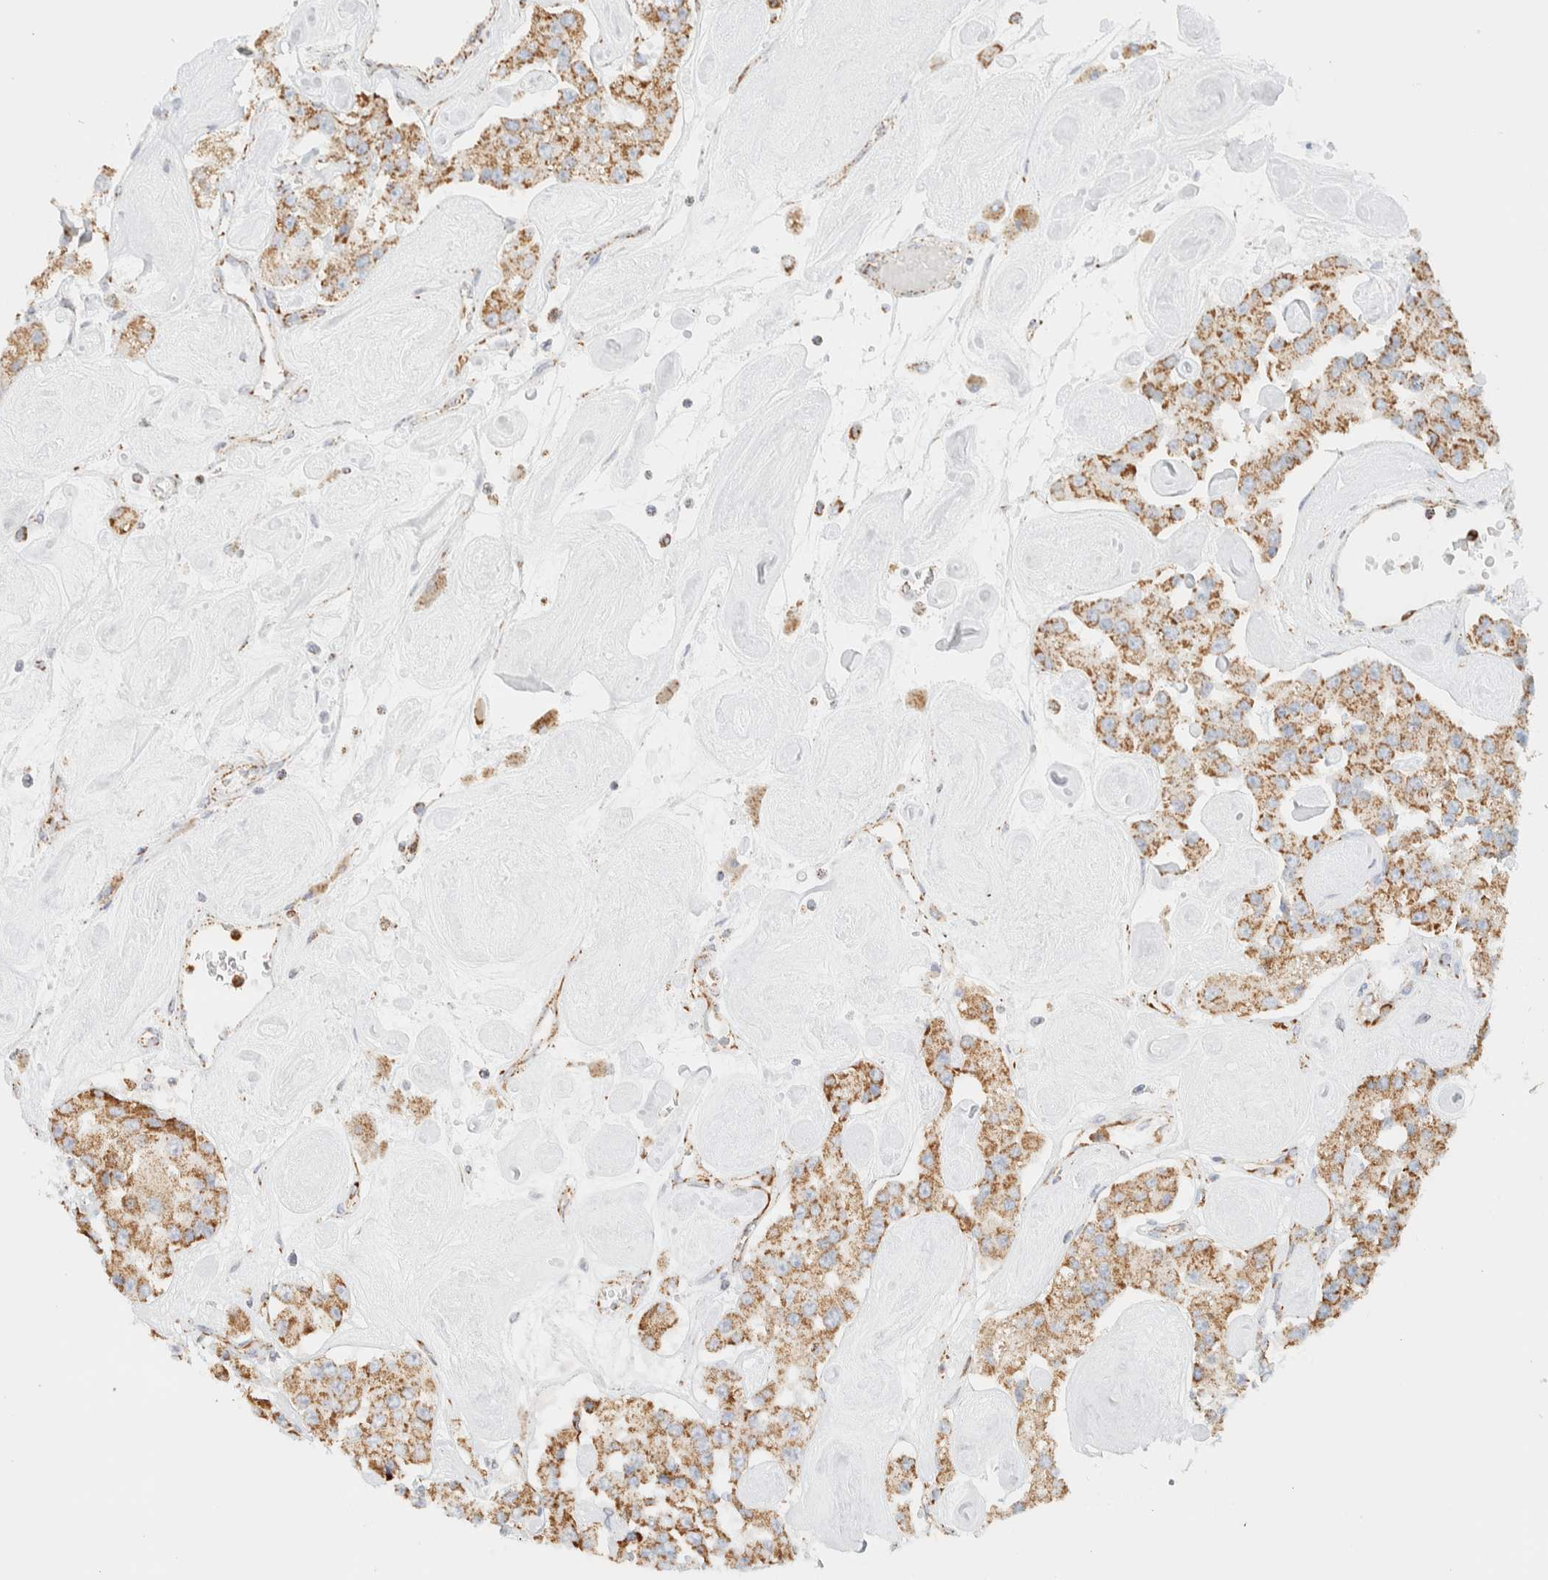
{"staining": {"intensity": "moderate", "quantity": ">75%", "location": "cytoplasmic/membranous"}, "tissue": "carcinoid", "cell_type": "Tumor cells", "image_type": "cancer", "snomed": [{"axis": "morphology", "description": "Carcinoid, malignant, NOS"}, {"axis": "topography", "description": "Pancreas"}], "caption": "A brown stain highlights moderate cytoplasmic/membranous positivity of a protein in carcinoid tumor cells. Nuclei are stained in blue.", "gene": "KIFAP3", "patient": {"sex": "male", "age": 41}}